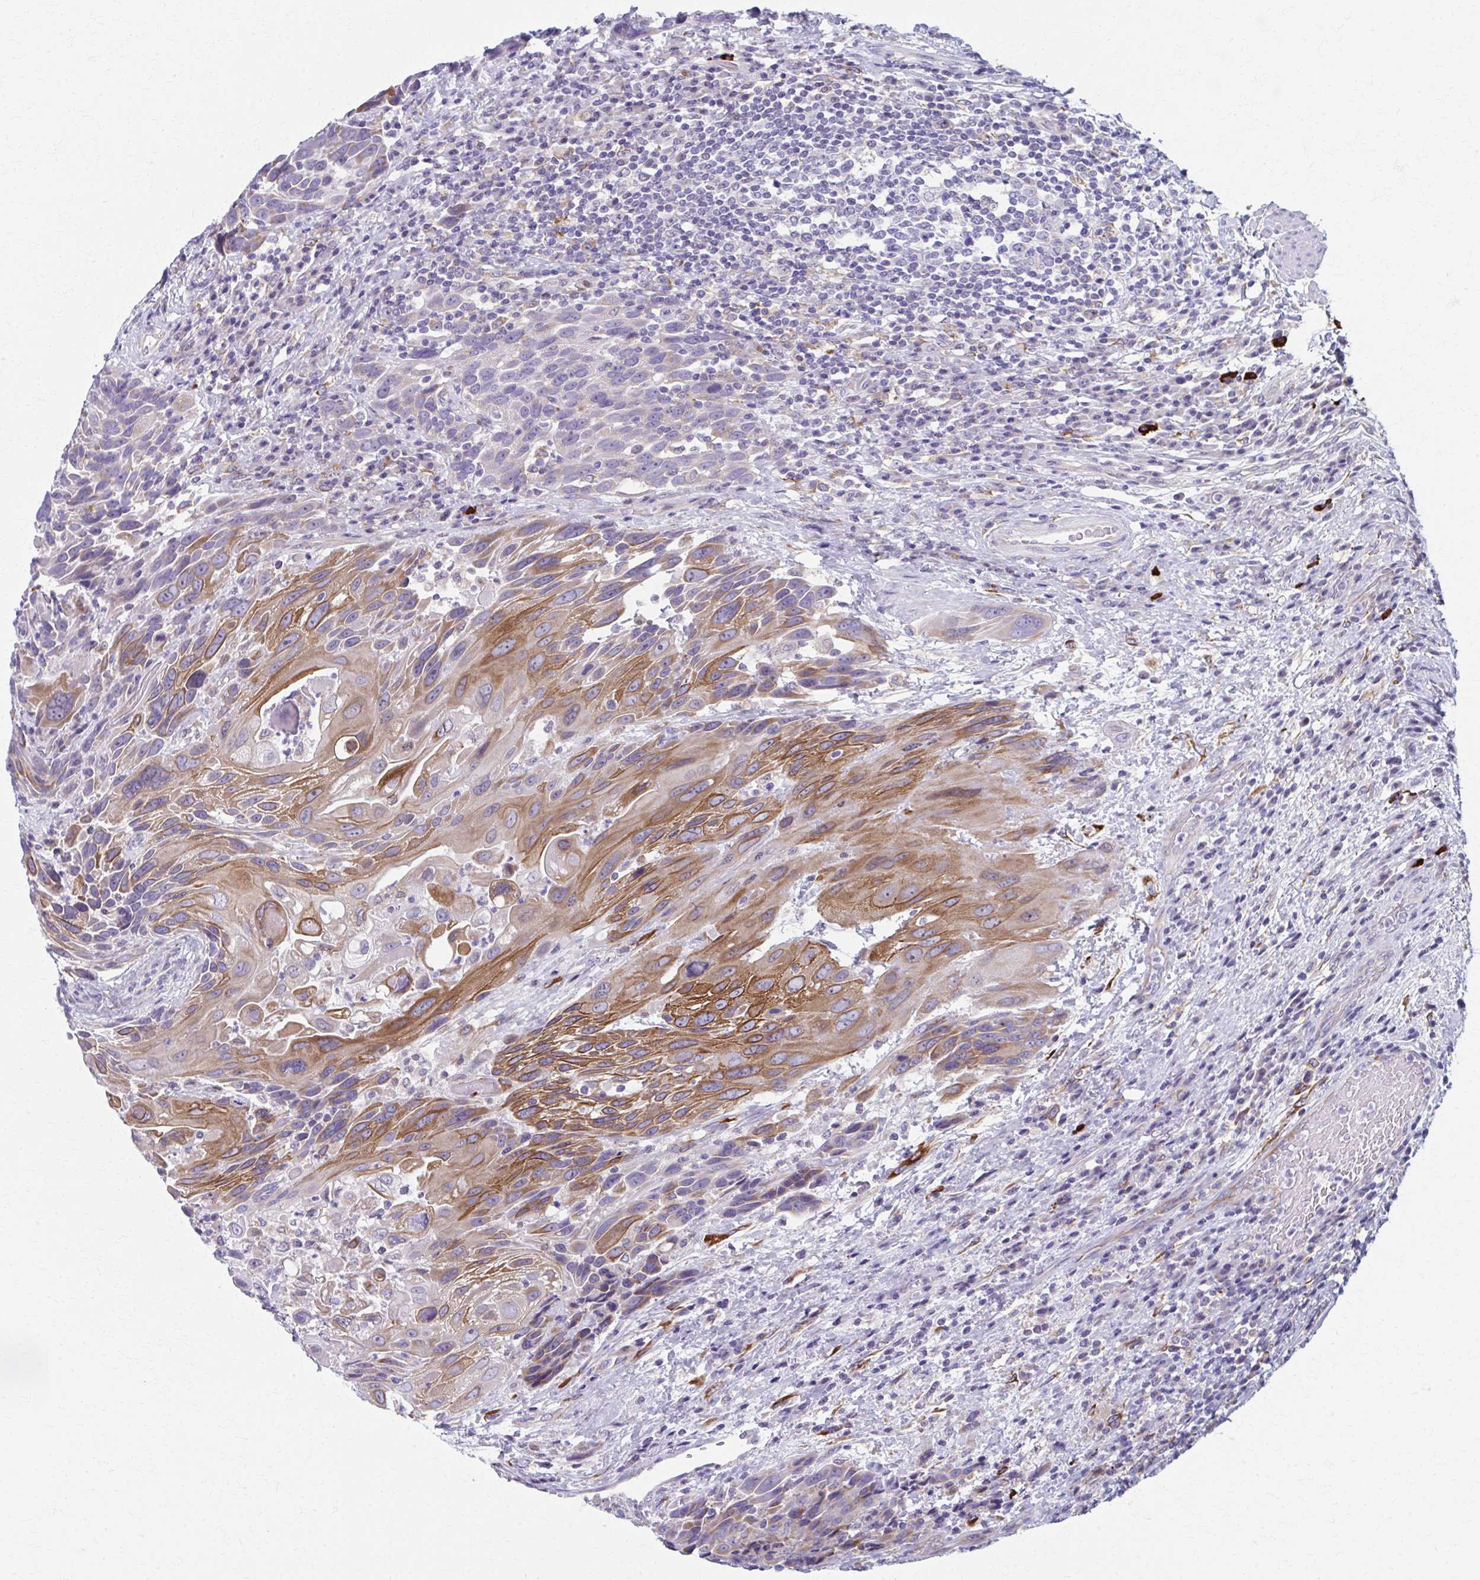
{"staining": {"intensity": "moderate", "quantity": ">75%", "location": "cytoplasmic/membranous"}, "tissue": "urothelial cancer", "cell_type": "Tumor cells", "image_type": "cancer", "snomed": [{"axis": "morphology", "description": "Urothelial carcinoma, High grade"}, {"axis": "topography", "description": "Urinary bladder"}], "caption": "Protein staining exhibits moderate cytoplasmic/membranous expression in about >75% of tumor cells in urothelial cancer.", "gene": "SPATS2L", "patient": {"sex": "female", "age": 70}}